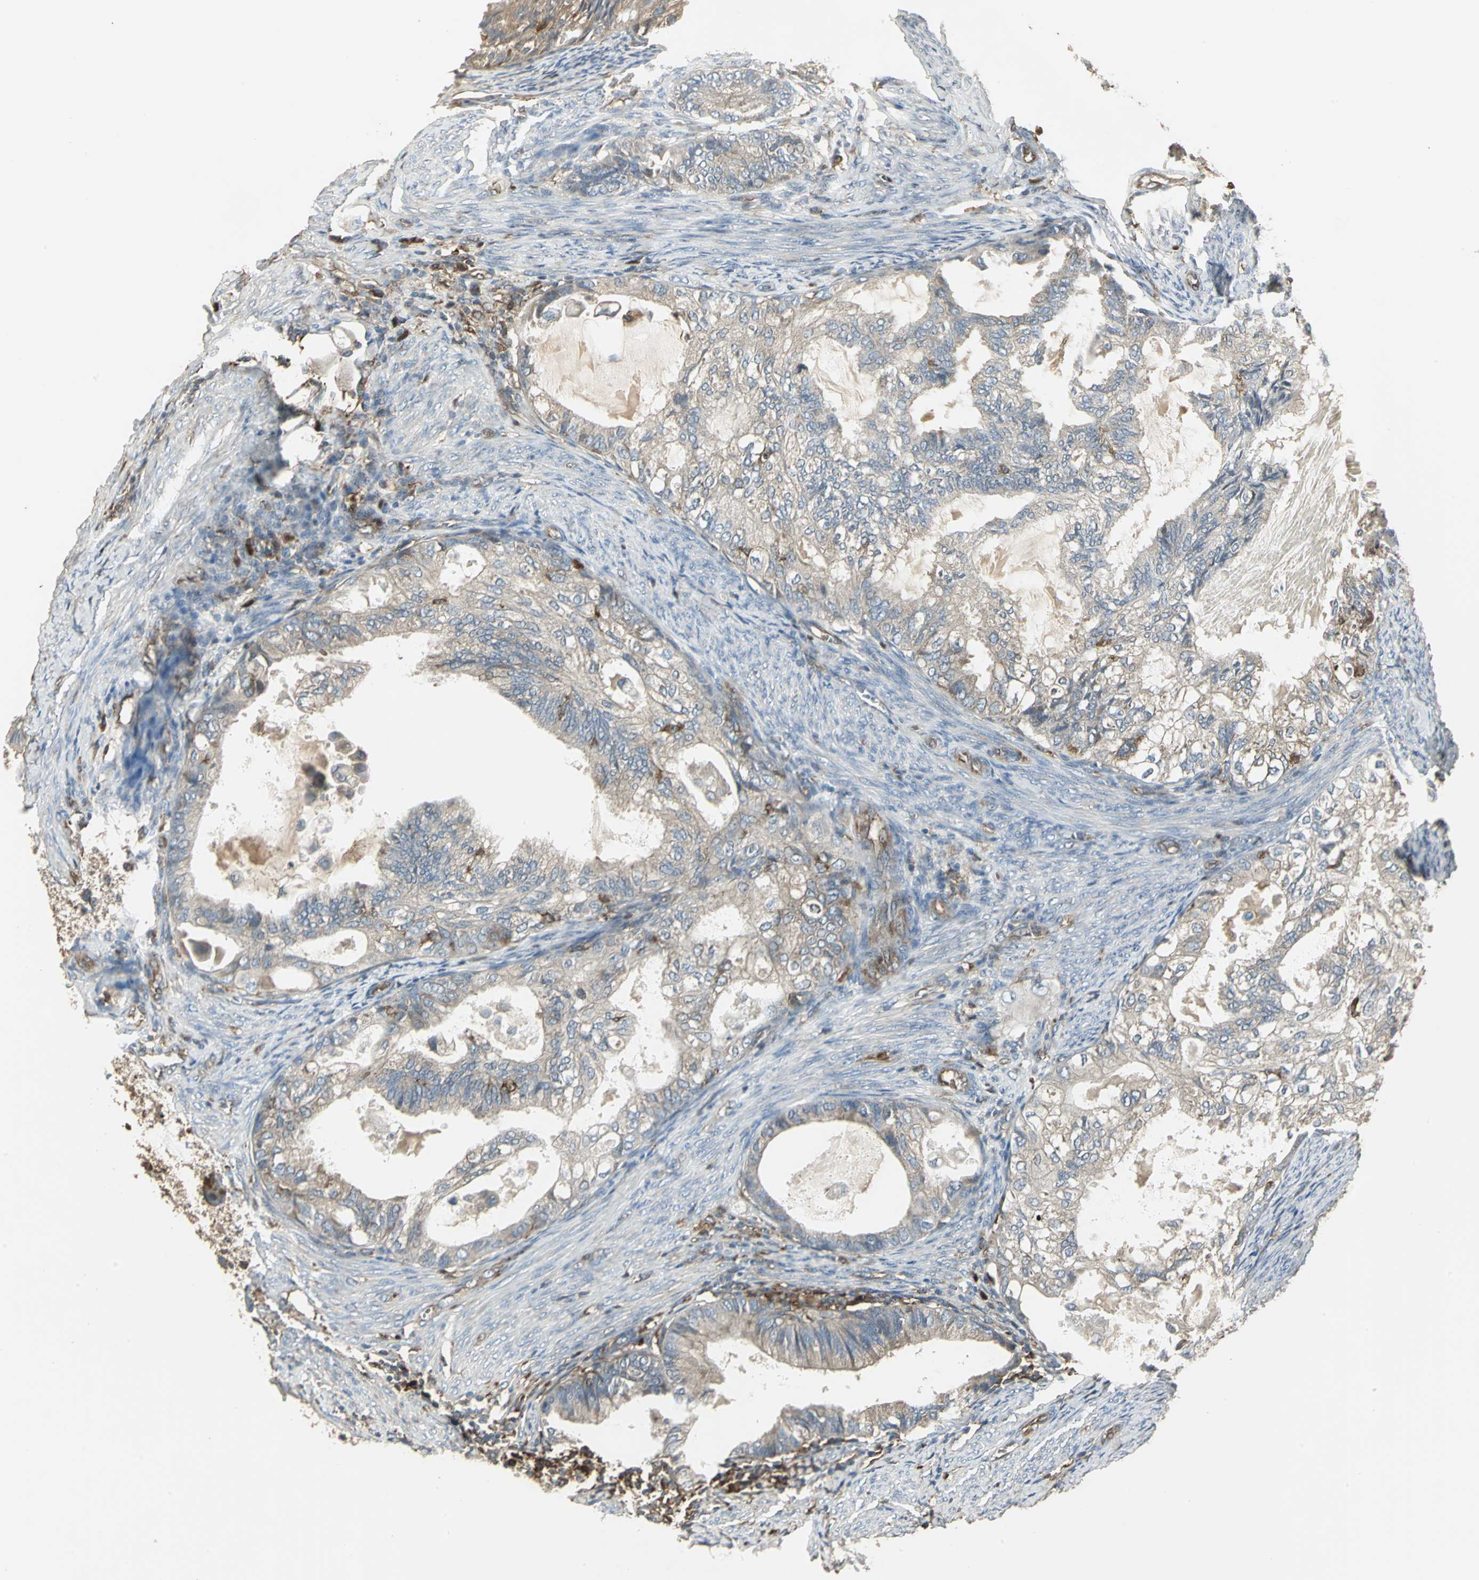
{"staining": {"intensity": "weak", "quantity": ">75%", "location": "cytoplasmic/membranous"}, "tissue": "cervical cancer", "cell_type": "Tumor cells", "image_type": "cancer", "snomed": [{"axis": "morphology", "description": "Normal tissue, NOS"}, {"axis": "morphology", "description": "Adenocarcinoma, NOS"}, {"axis": "topography", "description": "Cervix"}, {"axis": "topography", "description": "Endometrium"}], "caption": "Human cervical cancer stained with a protein marker demonstrates weak staining in tumor cells.", "gene": "PRXL2B", "patient": {"sex": "female", "age": 86}}